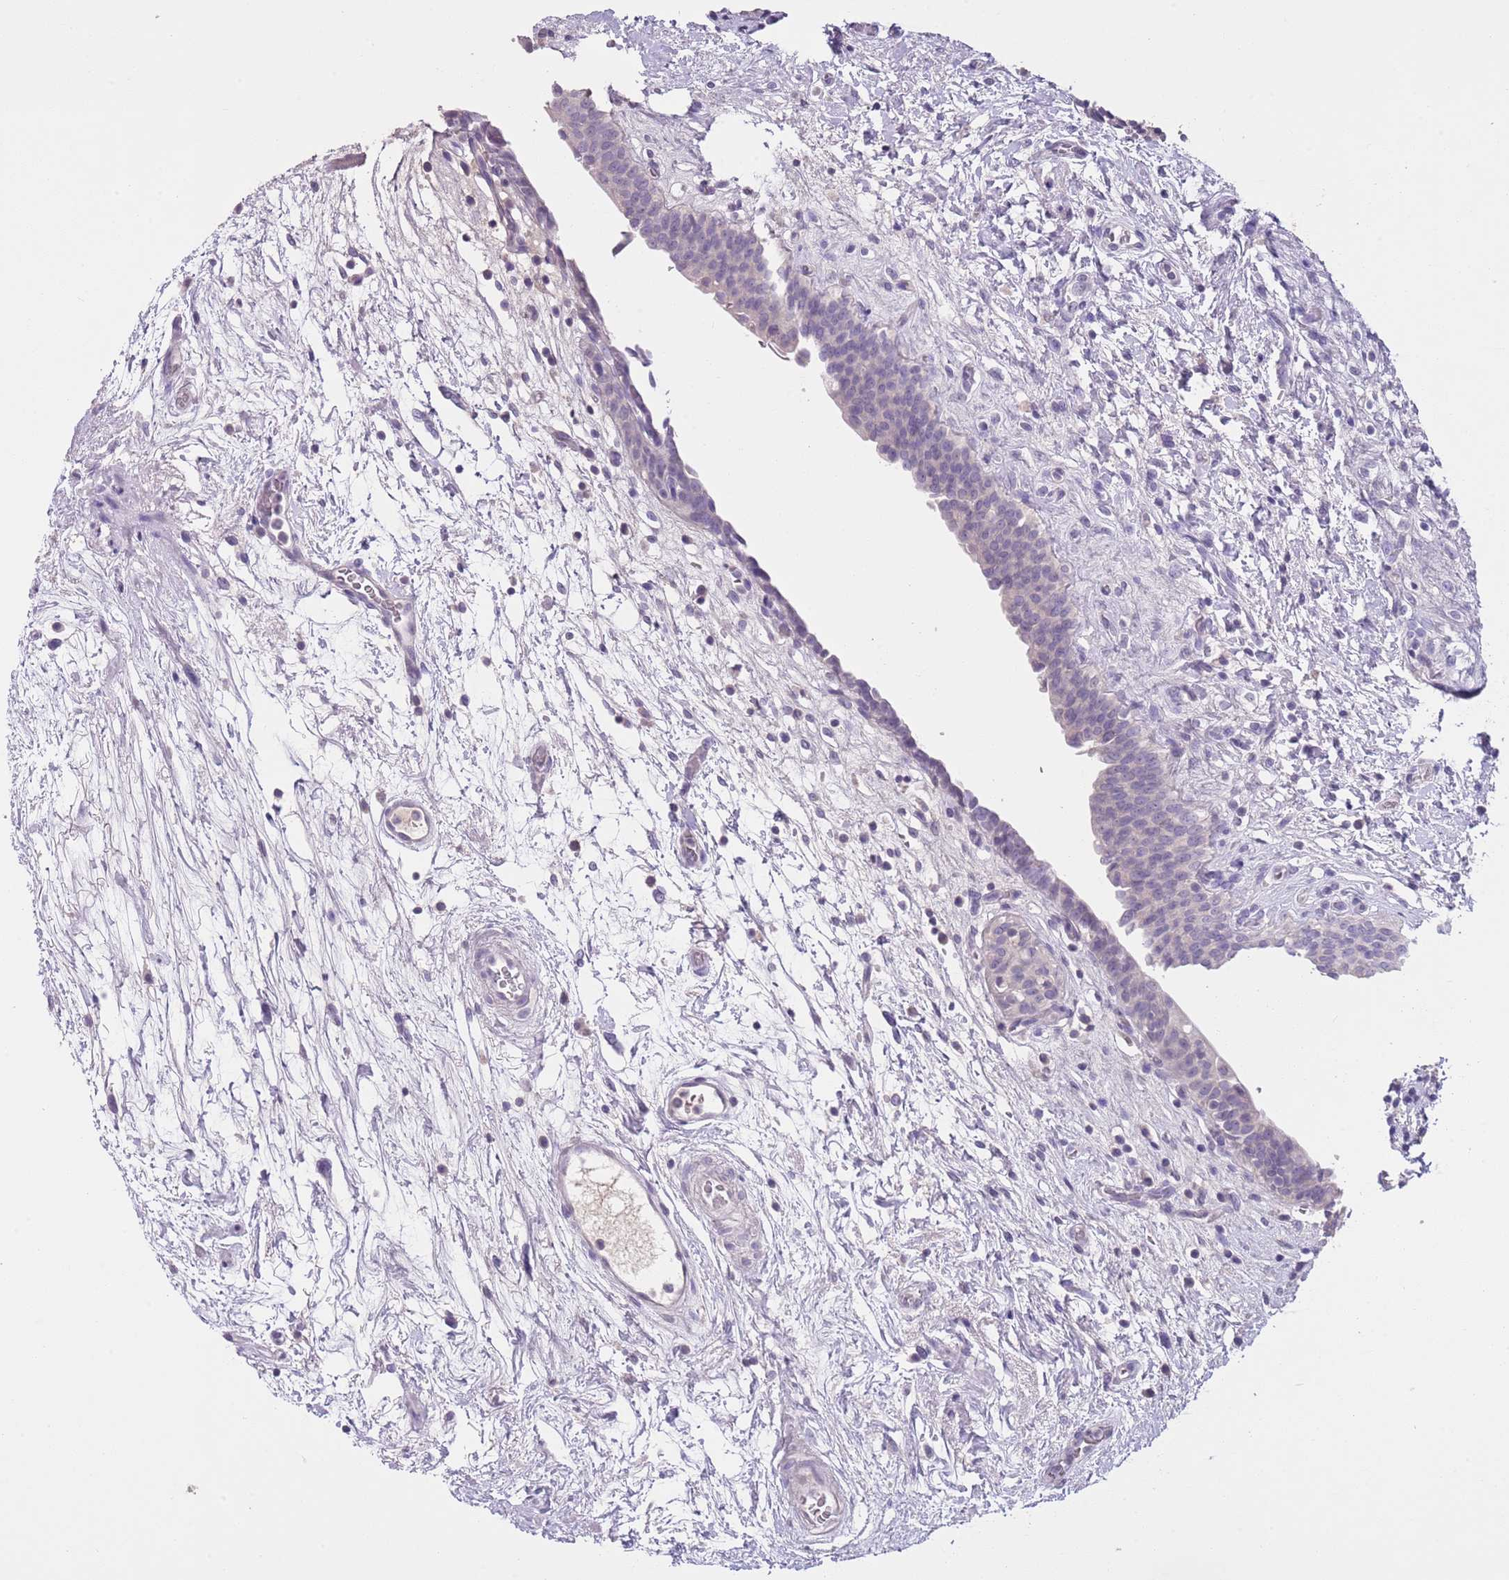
{"staining": {"intensity": "negative", "quantity": "none", "location": "none"}, "tissue": "urinary bladder", "cell_type": "Urothelial cells", "image_type": "normal", "snomed": [{"axis": "morphology", "description": "Normal tissue, NOS"}, {"axis": "topography", "description": "Urinary bladder"}], "caption": "Immunohistochemistry (IHC) photomicrograph of normal human urinary bladder stained for a protein (brown), which displays no staining in urothelial cells.", "gene": "SLC35E3", "patient": {"sex": "male", "age": 83}}